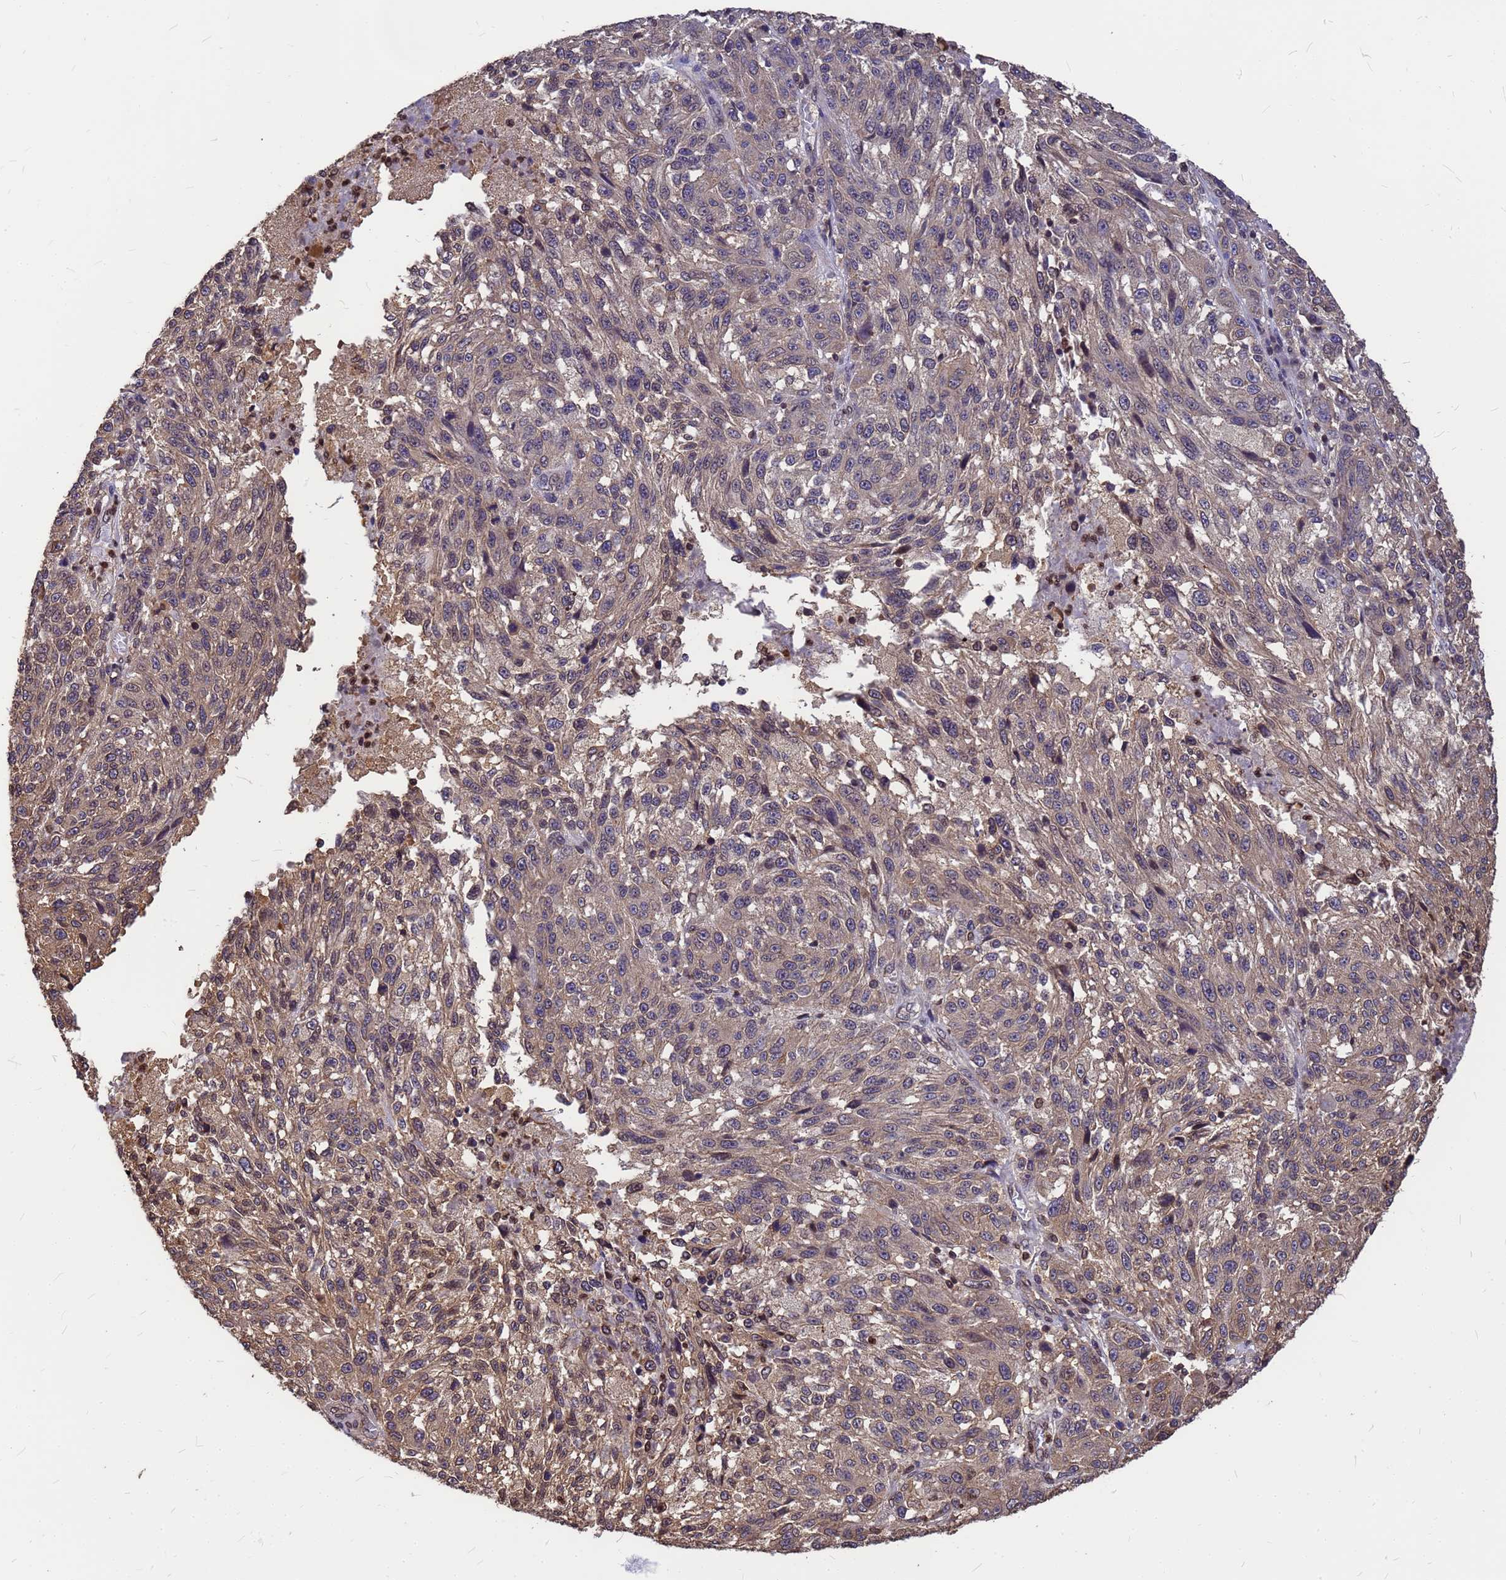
{"staining": {"intensity": "moderate", "quantity": "25%-75%", "location": "cytoplasmic/membranous"}, "tissue": "melanoma", "cell_type": "Tumor cells", "image_type": "cancer", "snomed": [{"axis": "morphology", "description": "Malignant melanoma, NOS"}, {"axis": "topography", "description": "Skin"}], "caption": "IHC photomicrograph of neoplastic tissue: melanoma stained using immunohistochemistry shows medium levels of moderate protein expression localized specifically in the cytoplasmic/membranous of tumor cells, appearing as a cytoplasmic/membranous brown color.", "gene": "C1orf35", "patient": {"sex": "male", "age": 53}}